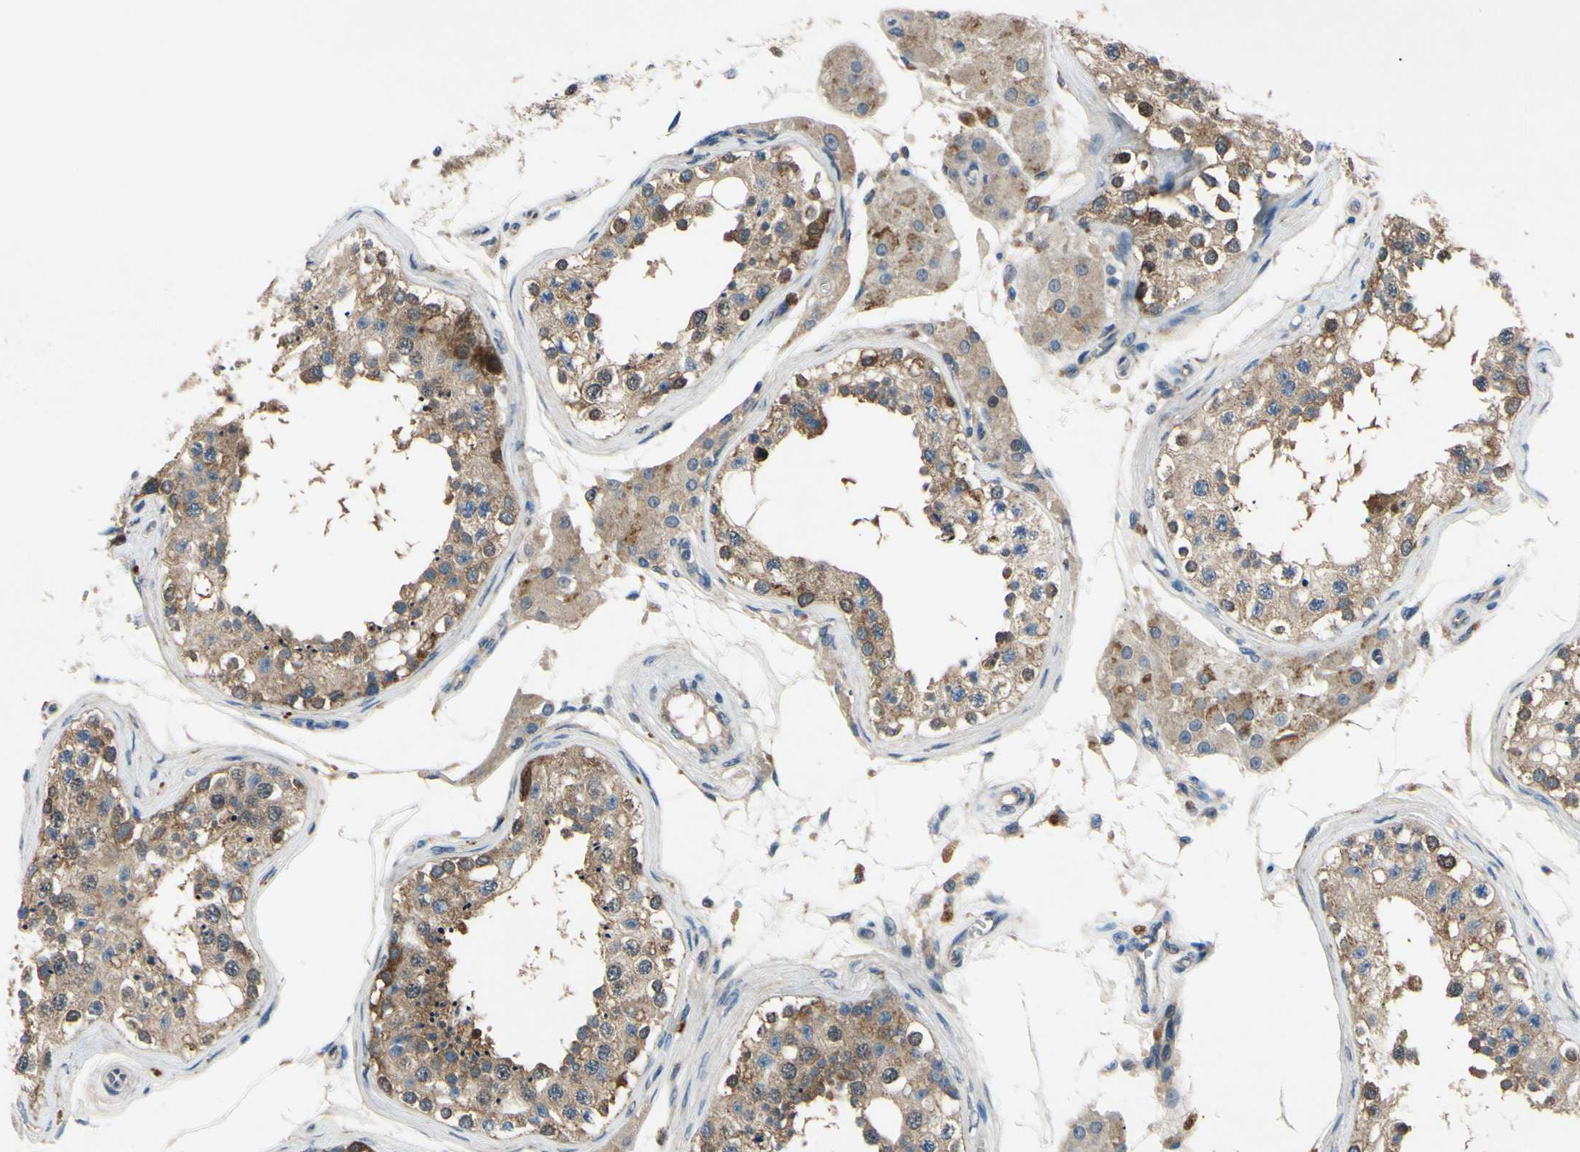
{"staining": {"intensity": "moderate", "quantity": ">75%", "location": "cytoplasmic/membranous"}, "tissue": "testis", "cell_type": "Cells in seminiferous ducts", "image_type": "normal", "snomed": [{"axis": "morphology", "description": "Normal tissue, NOS"}, {"axis": "topography", "description": "Testis"}], "caption": "DAB (3,3'-diaminobenzidine) immunohistochemical staining of unremarkable testis exhibits moderate cytoplasmic/membranous protein expression in about >75% of cells in seminiferous ducts. (DAB = brown stain, brightfield microscopy at high magnification).", "gene": "HILPDA", "patient": {"sex": "male", "age": 68}}